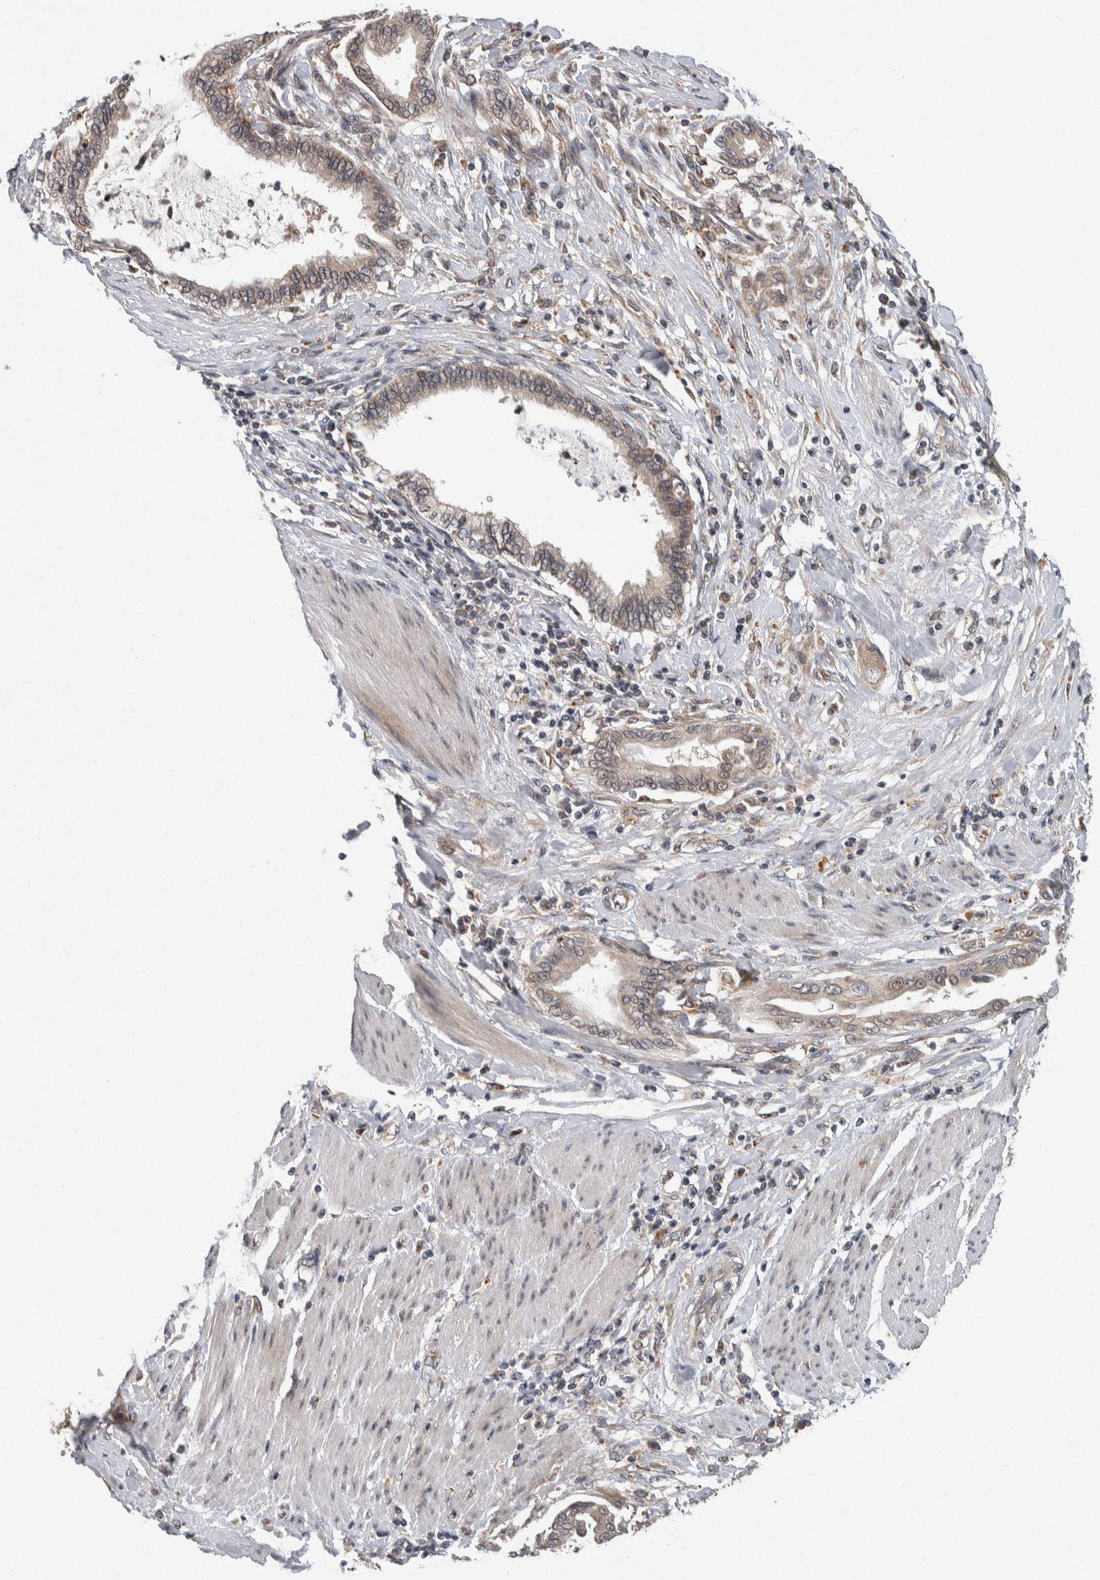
{"staining": {"intensity": "weak", "quantity": ">75%", "location": "cytoplasmic/membranous"}, "tissue": "pancreatic cancer", "cell_type": "Tumor cells", "image_type": "cancer", "snomed": [{"axis": "morphology", "description": "Adenocarcinoma, NOS"}, {"axis": "topography", "description": "Pancreas"}], "caption": "Brown immunohistochemical staining in pancreatic cancer (adenocarcinoma) shows weak cytoplasmic/membranous expression in approximately >75% of tumor cells.", "gene": "KCNK1", "patient": {"sex": "female", "age": 64}}